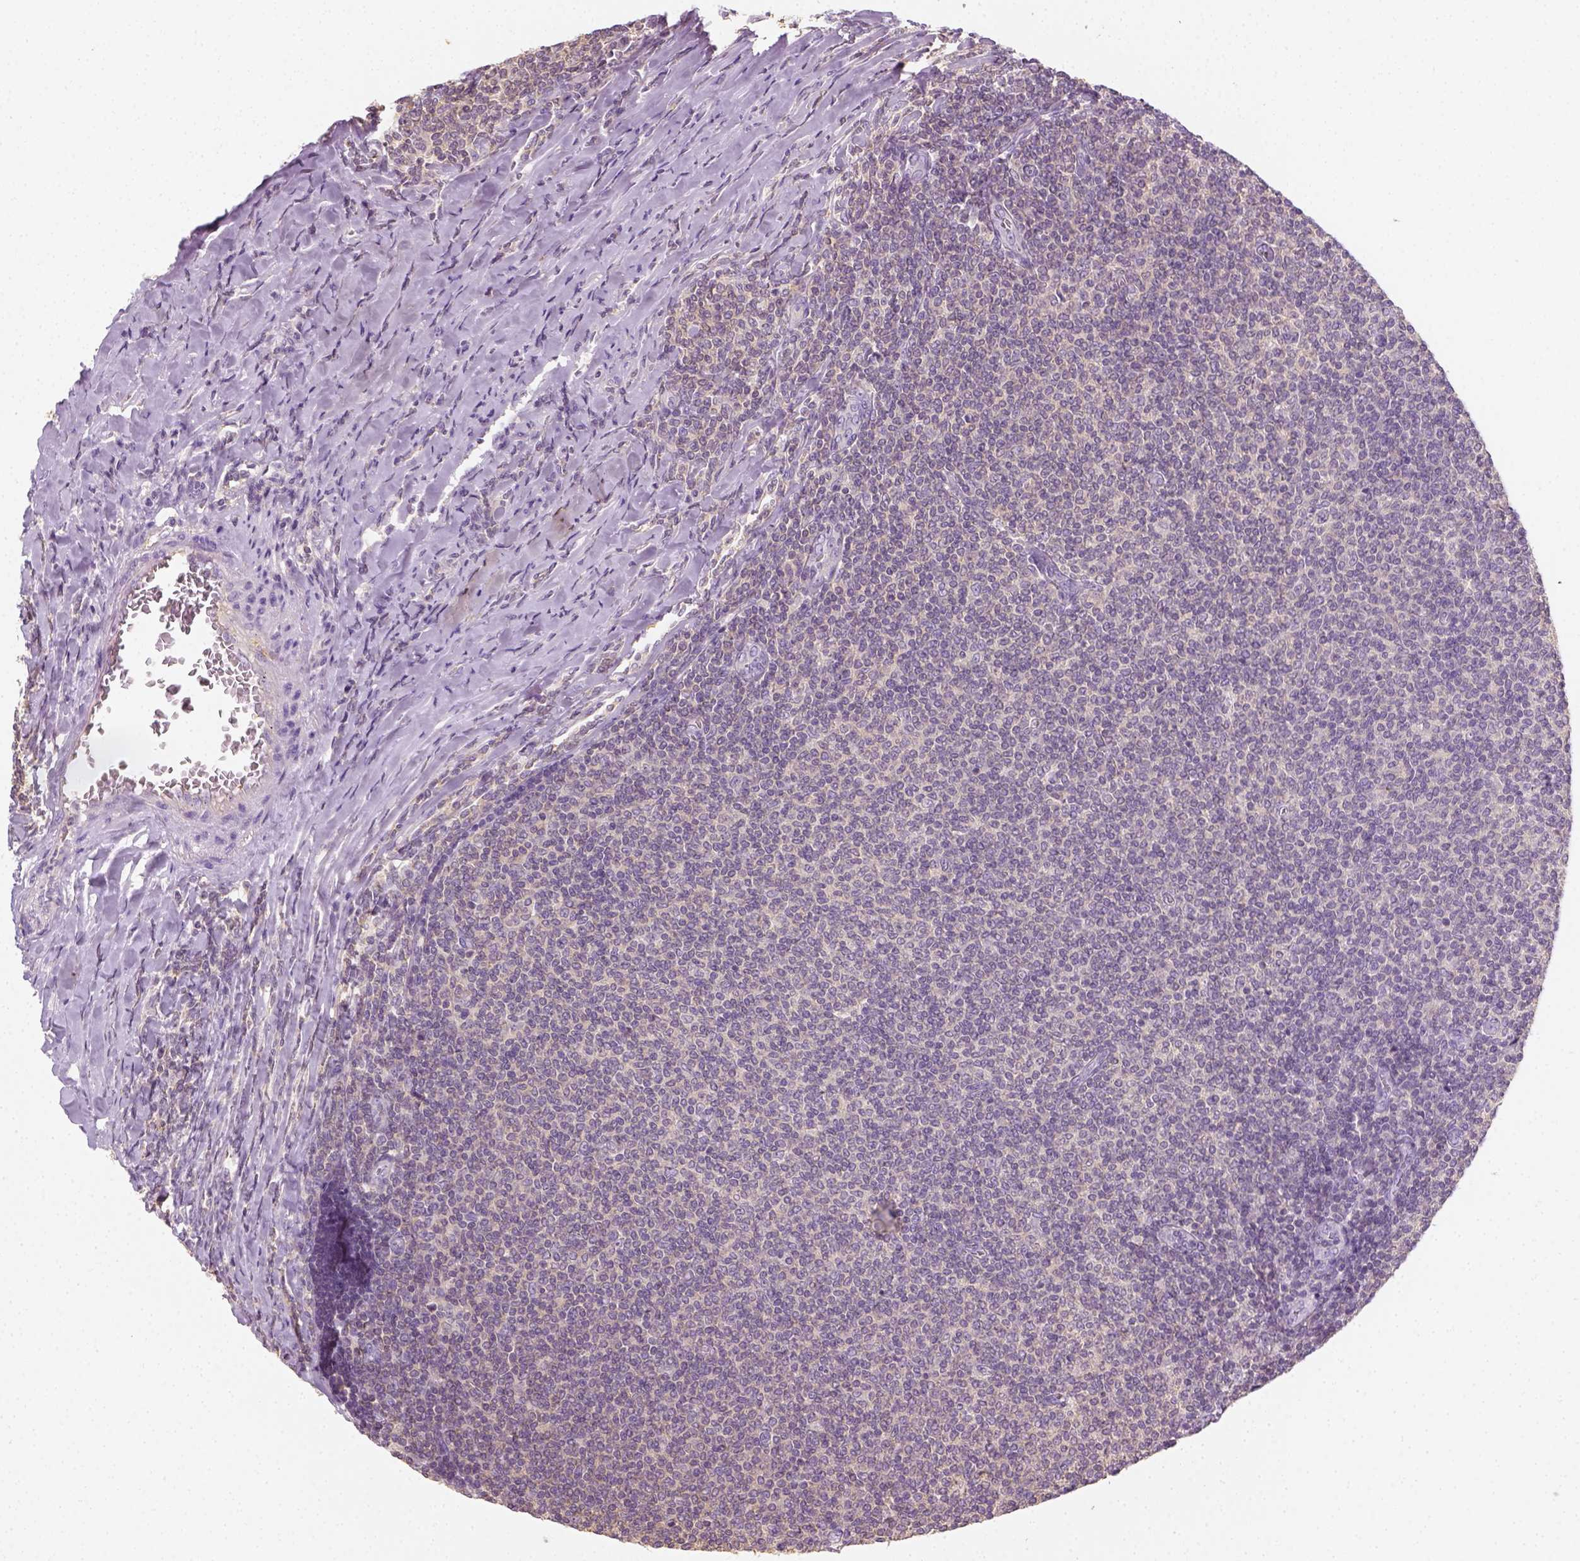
{"staining": {"intensity": "negative", "quantity": "none", "location": "none"}, "tissue": "lymphoma", "cell_type": "Tumor cells", "image_type": "cancer", "snomed": [{"axis": "morphology", "description": "Malignant lymphoma, non-Hodgkin's type, Low grade"}, {"axis": "topography", "description": "Lymph node"}], "caption": "The image reveals no staining of tumor cells in lymphoma.", "gene": "EPHB1", "patient": {"sex": "male", "age": 52}}